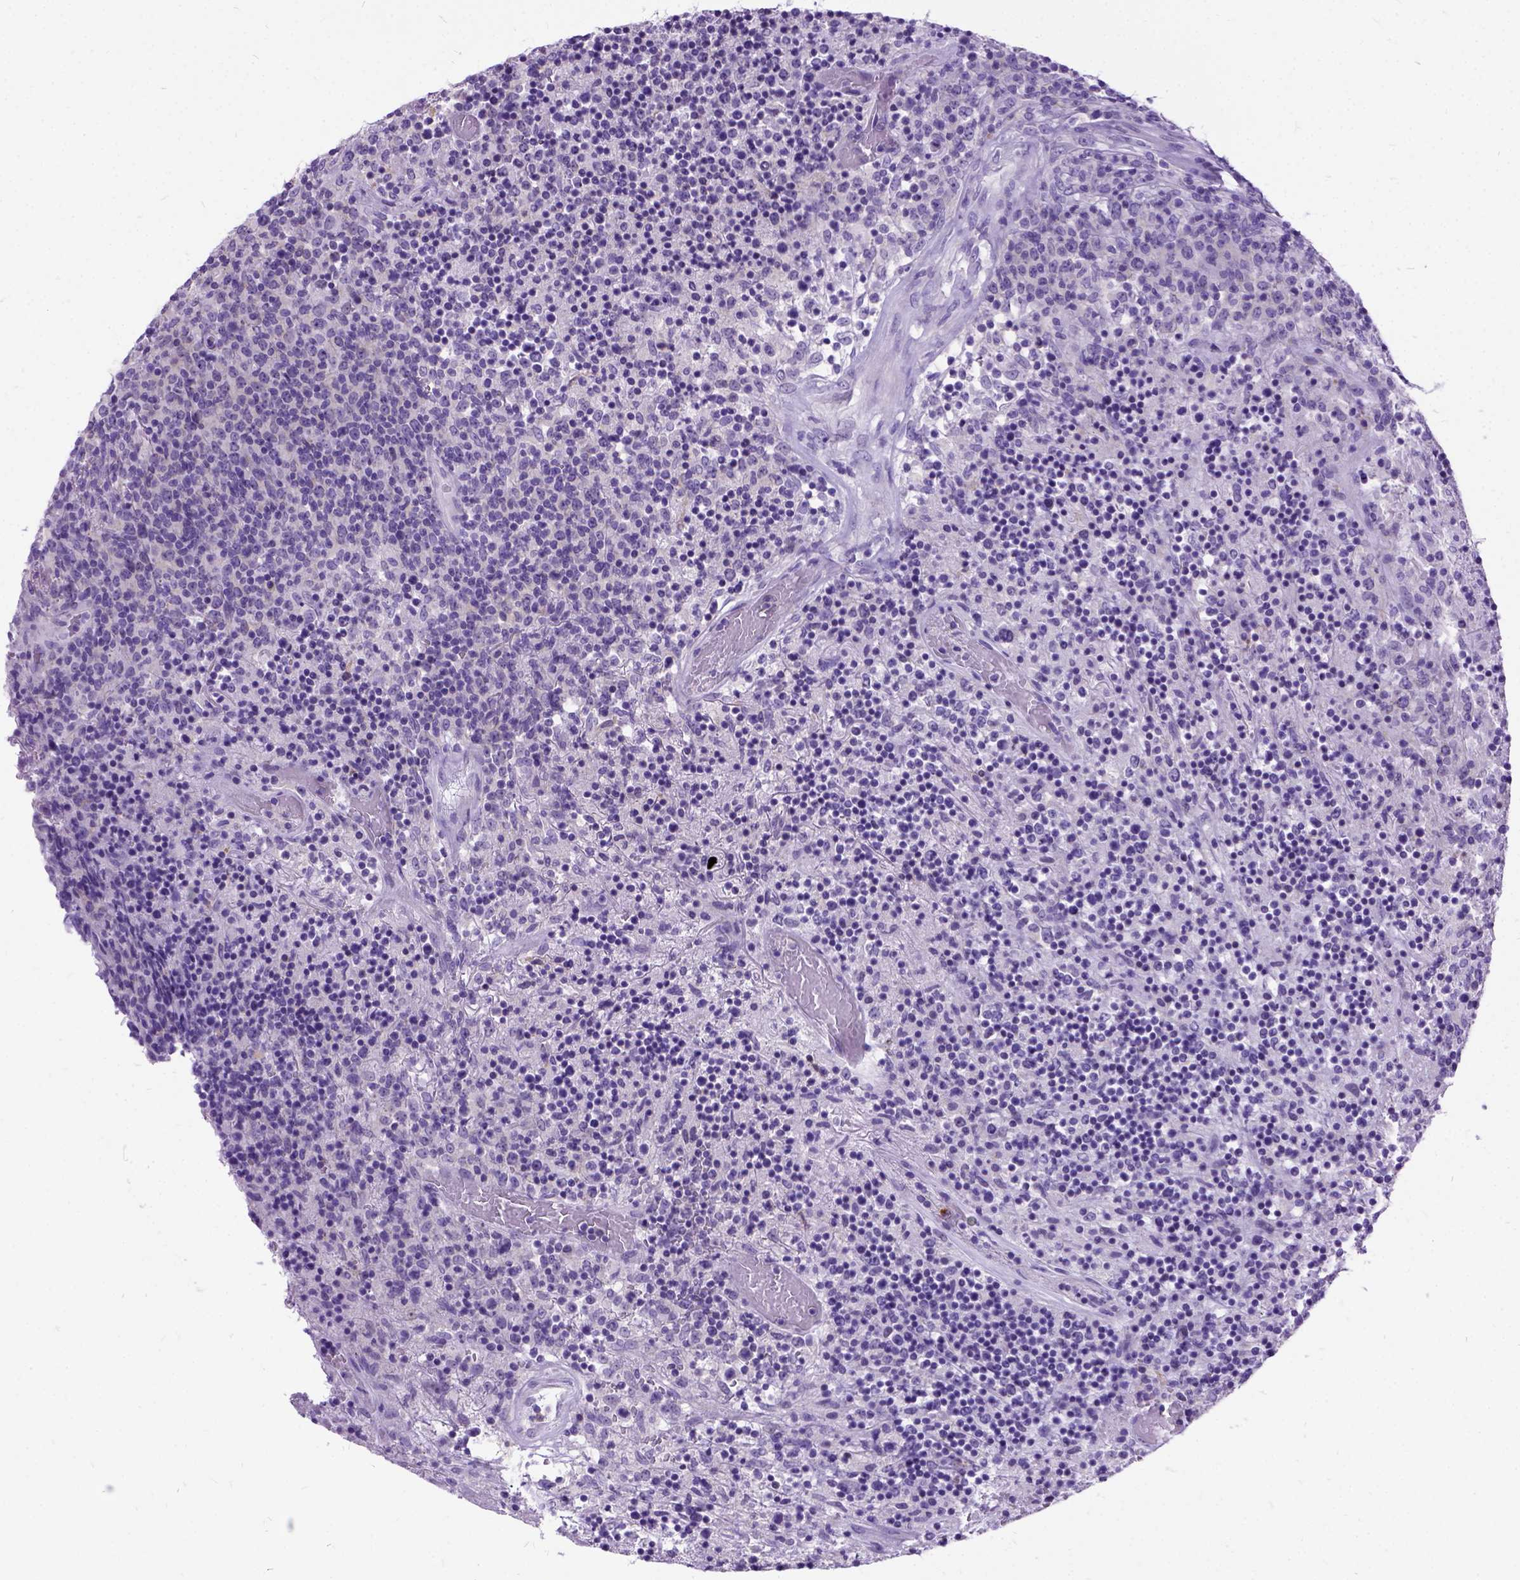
{"staining": {"intensity": "negative", "quantity": "none", "location": "none"}, "tissue": "lymphoma", "cell_type": "Tumor cells", "image_type": "cancer", "snomed": [{"axis": "morphology", "description": "Malignant lymphoma, non-Hodgkin's type, High grade"}, {"axis": "topography", "description": "Lung"}], "caption": "A histopathology image of human lymphoma is negative for staining in tumor cells.", "gene": "PRG2", "patient": {"sex": "male", "age": 79}}